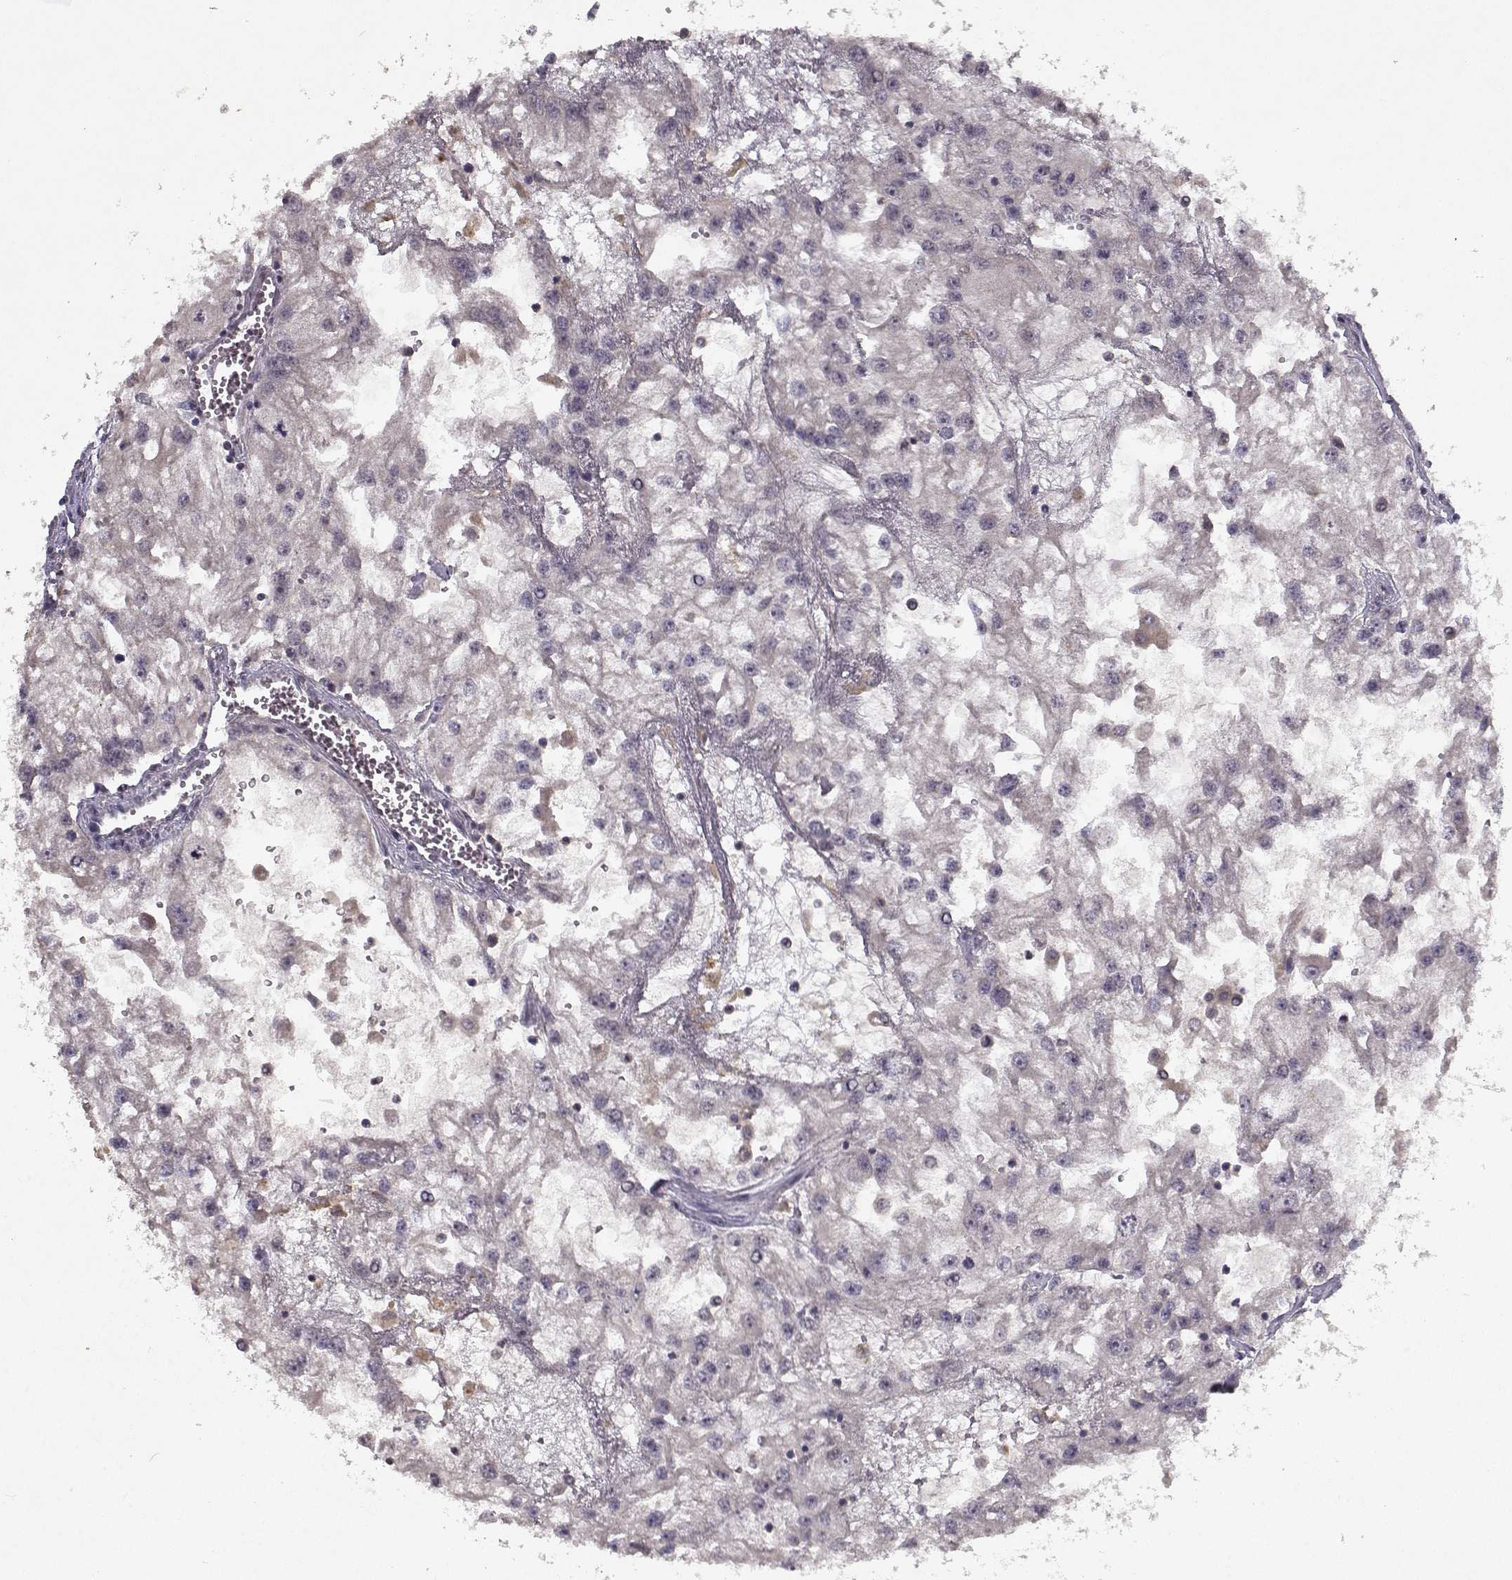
{"staining": {"intensity": "negative", "quantity": "none", "location": "none"}, "tissue": "renal cancer", "cell_type": "Tumor cells", "image_type": "cancer", "snomed": [{"axis": "morphology", "description": "Adenocarcinoma, NOS"}, {"axis": "topography", "description": "Kidney"}], "caption": "Image shows no protein expression in tumor cells of renal cancer tissue. The staining was performed using DAB to visualize the protein expression in brown, while the nuclei were stained in blue with hematoxylin (Magnification: 20x).", "gene": "BMX", "patient": {"sex": "male", "age": 59}}